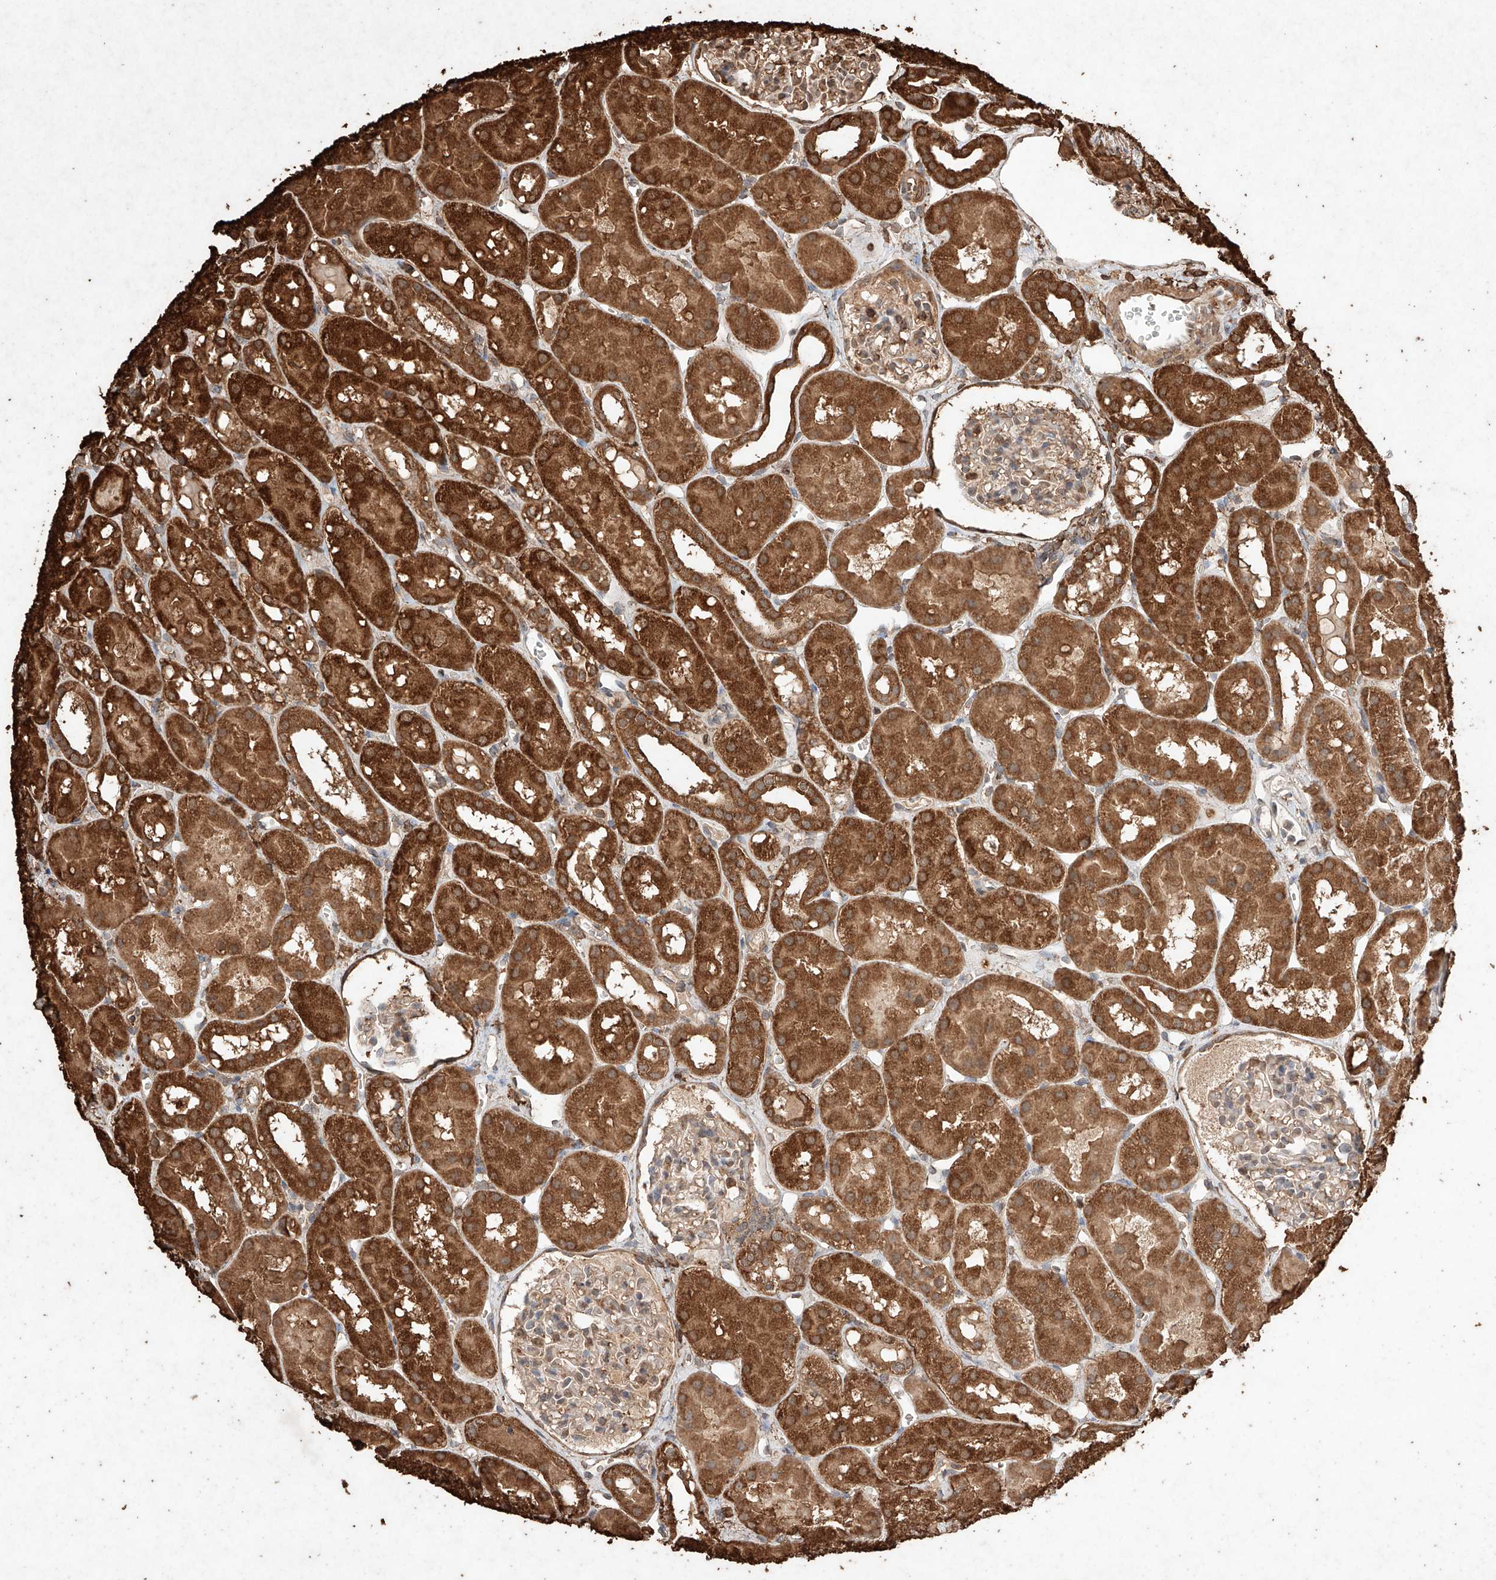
{"staining": {"intensity": "moderate", "quantity": ">75%", "location": "cytoplasmic/membranous"}, "tissue": "kidney", "cell_type": "Cells in glomeruli", "image_type": "normal", "snomed": [{"axis": "morphology", "description": "Normal tissue, NOS"}, {"axis": "topography", "description": "Kidney"}], "caption": "Approximately >75% of cells in glomeruli in unremarkable human kidney demonstrate moderate cytoplasmic/membranous protein positivity as visualized by brown immunohistochemical staining.", "gene": "M6PR", "patient": {"sex": "male", "age": 16}}